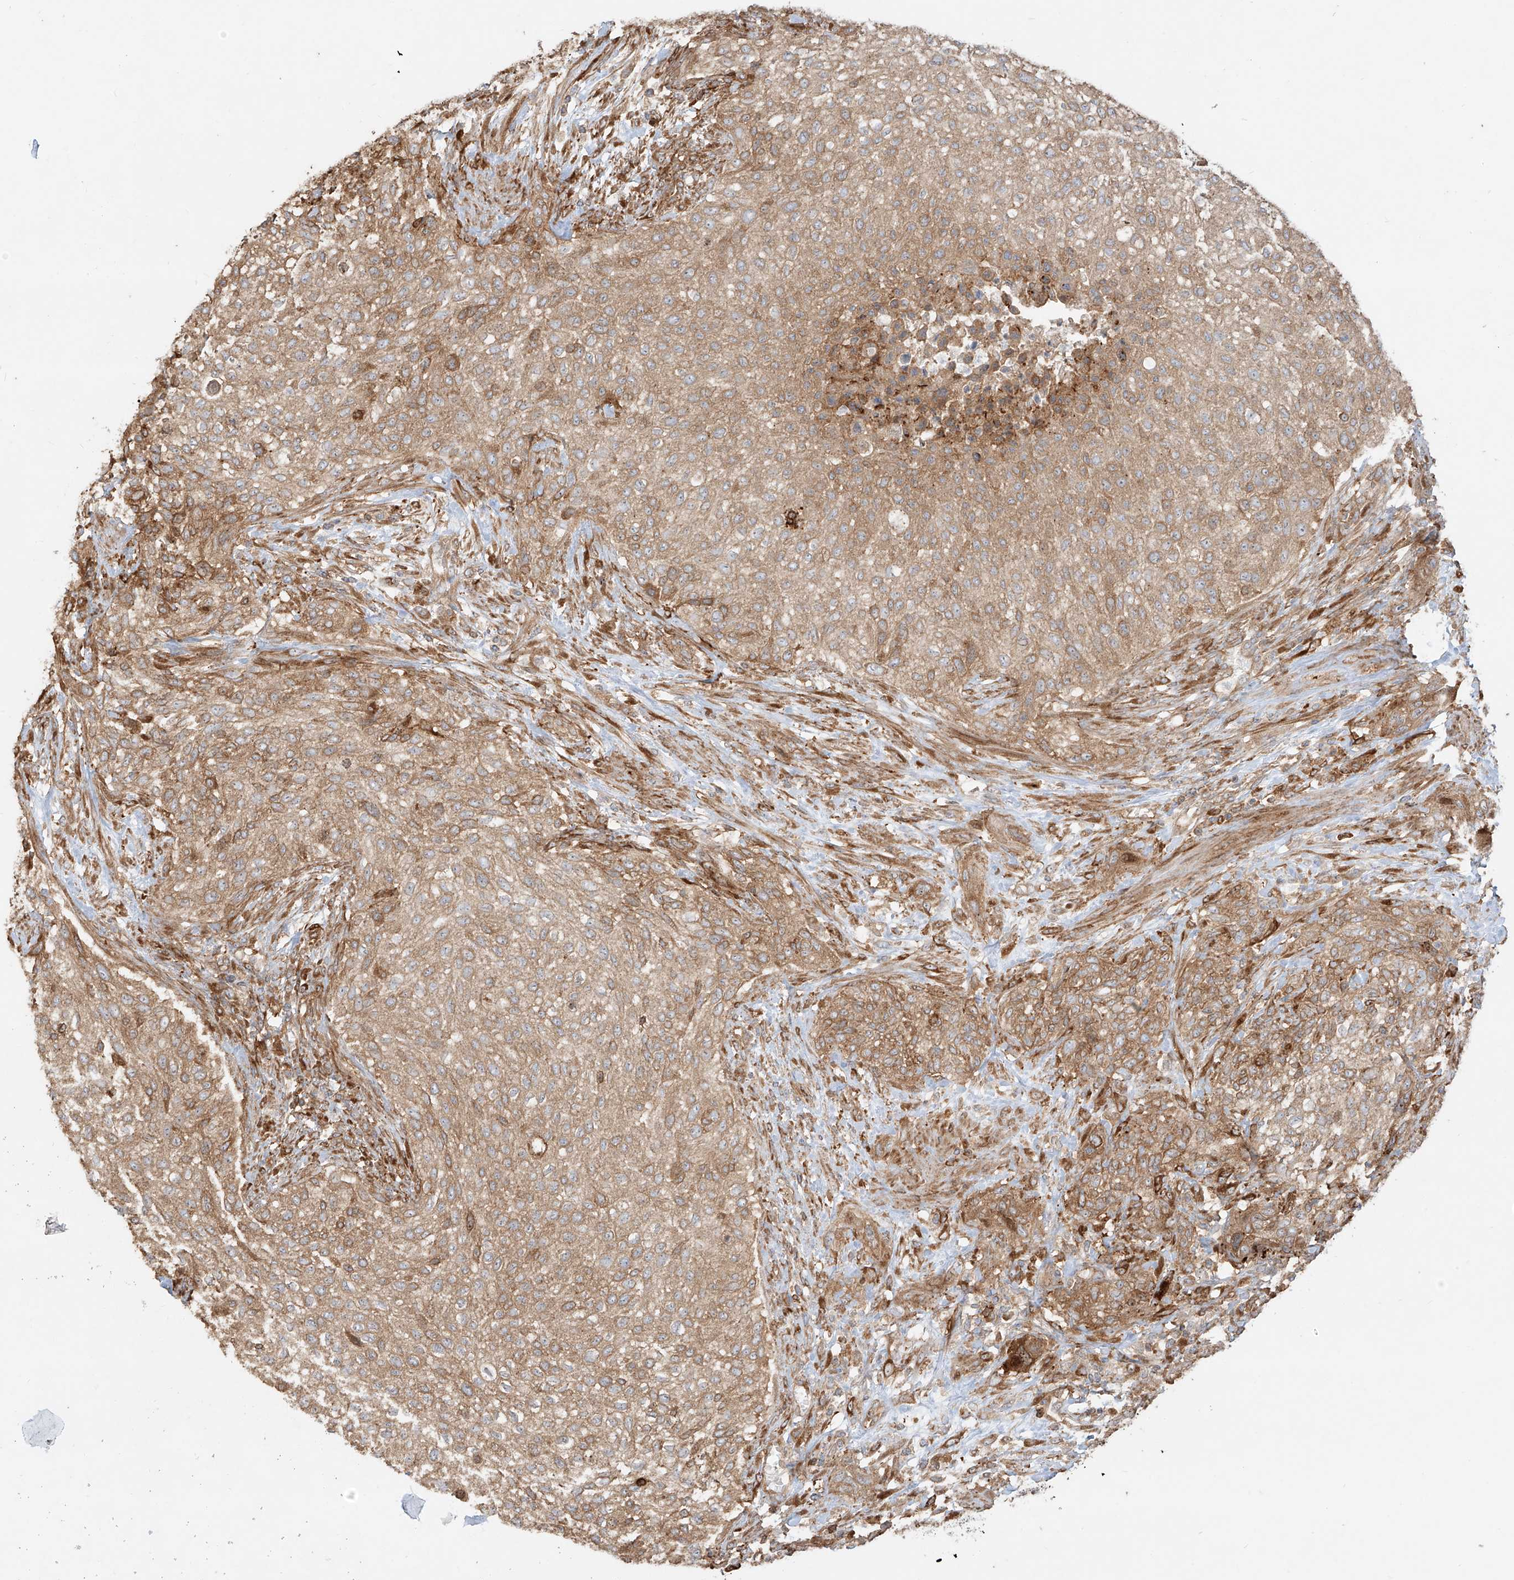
{"staining": {"intensity": "moderate", "quantity": ">75%", "location": "cytoplasmic/membranous"}, "tissue": "urothelial cancer", "cell_type": "Tumor cells", "image_type": "cancer", "snomed": [{"axis": "morphology", "description": "Urothelial carcinoma, High grade"}, {"axis": "topography", "description": "Urinary bladder"}], "caption": "Brown immunohistochemical staining in urothelial carcinoma (high-grade) exhibits moderate cytoplasmic/membranous staining in approximately >75% of tumor cells.", "gene": "SNX9", "patient": {"sex": "male", "age": 35}}